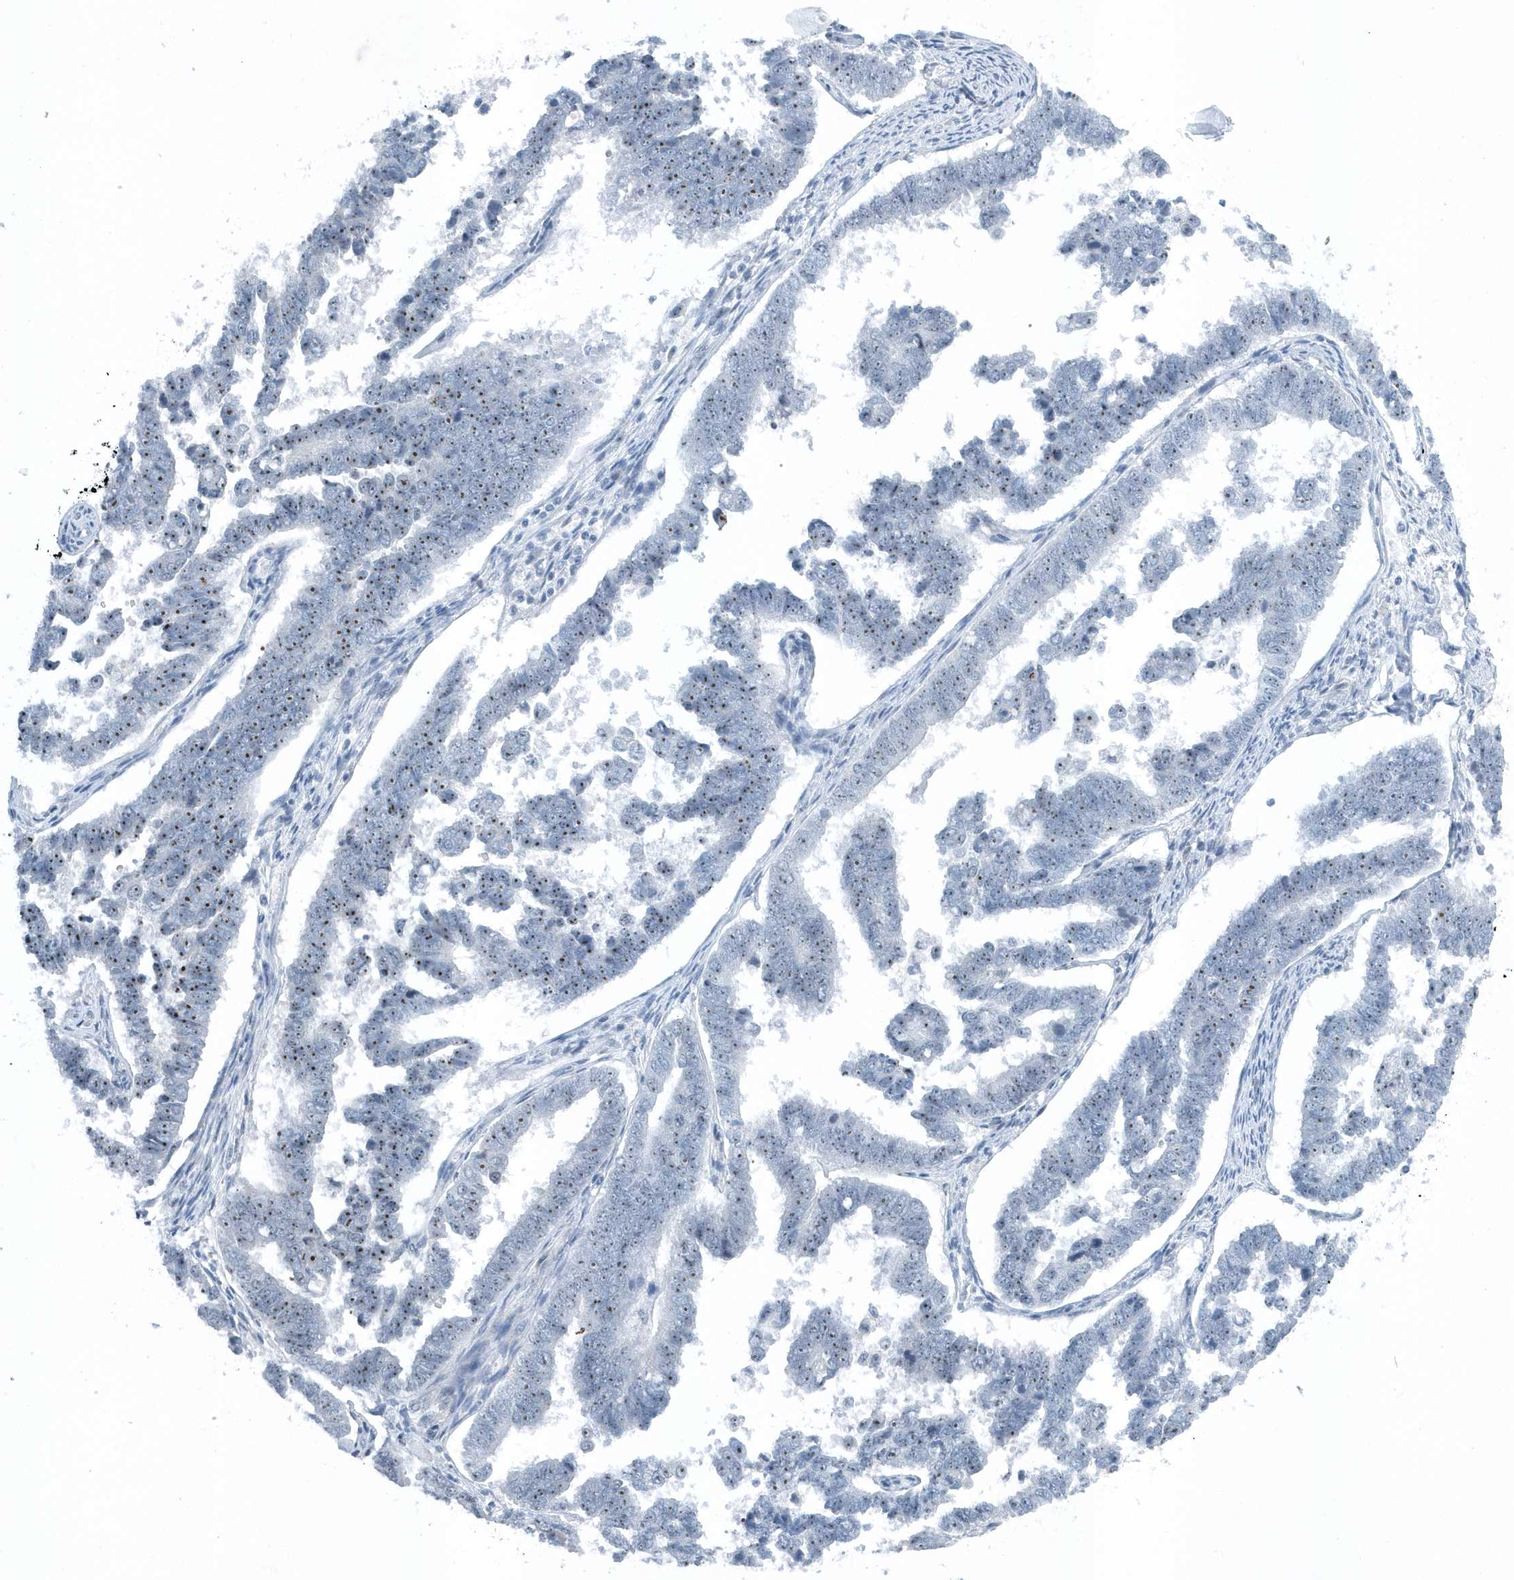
{"staining": {"intensity": "moderate", "quantity": ">75%", "location": "nuclear"}, "tissue": "endometrial cancer", "cell_type": "Tumor cells", "image_type": "cancer", "snomed": [{"axis": "morphology", "description": "Adenocarcinoma, NOS"}, {"axis": "topography", "description": "Endometrium"}], "caption": "Endometrial cancer stained for a protein (brown) displays moderate nuclear positive staining in approximately >75% of tumor cells.", "gene": "RPF2", "patient": {"sex": "female", "age": 75}}